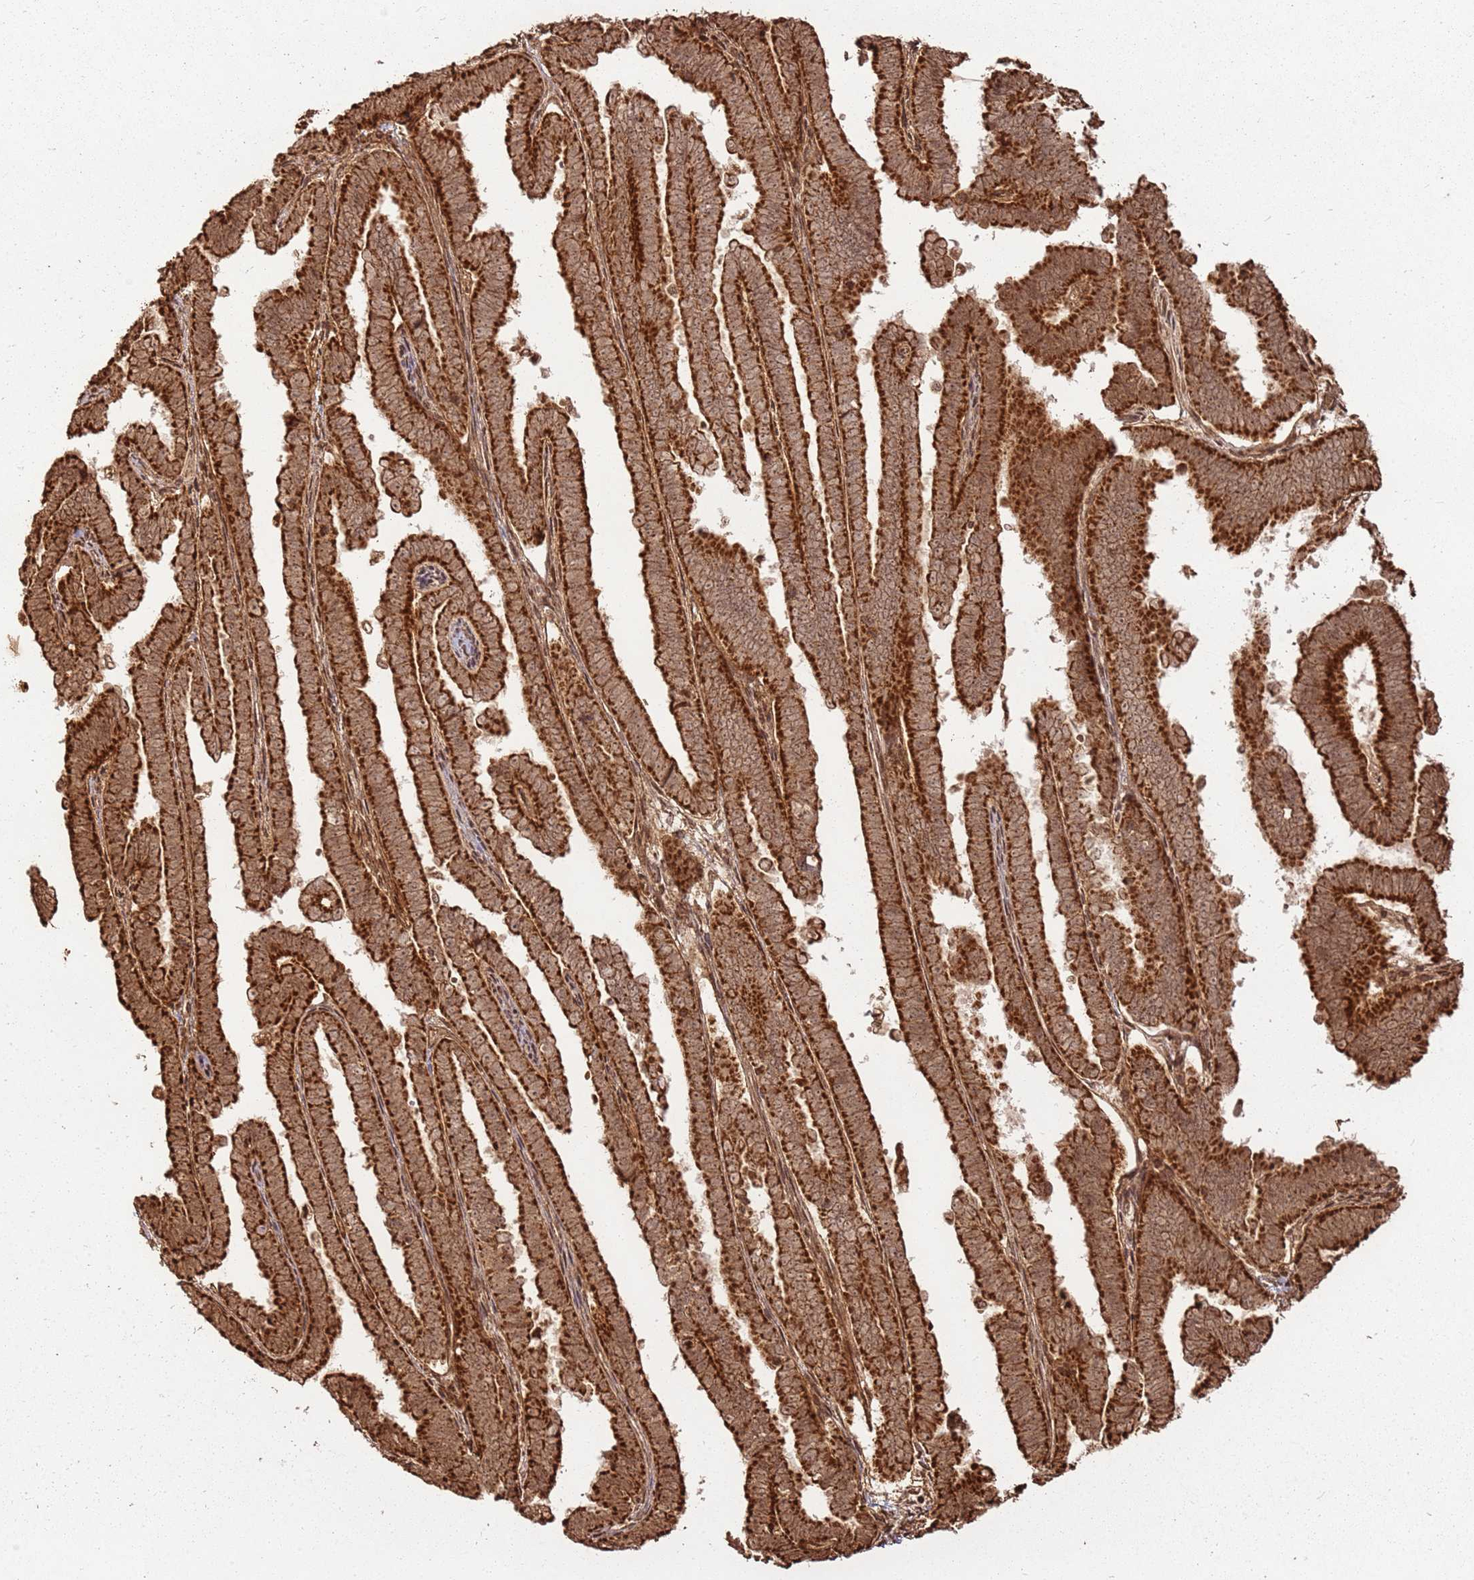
{"staining": {"intensity": "strong", "quantity": ">75%", "location": "cytoplasmic/membranous"}, "tissue": "endometrial cancer", "cell_type": "Tumor cells", "image_type": "cancer", "snomed": [{"axis": "morphology", "description": "Adenocarcinoma, NOS"}, {"axis": "topography", "description": "Endometrium"}], "caption": "Protein analysis of adenocarcinoma (endometrial) tissue demonstrates strong cytoplasmic/membranous staining in about >75% of tumor cells. (IHC, brightfield microscopy, high magnification).", "gene": "MRPS6", "patient": {"sex": "female", "age": 75}}